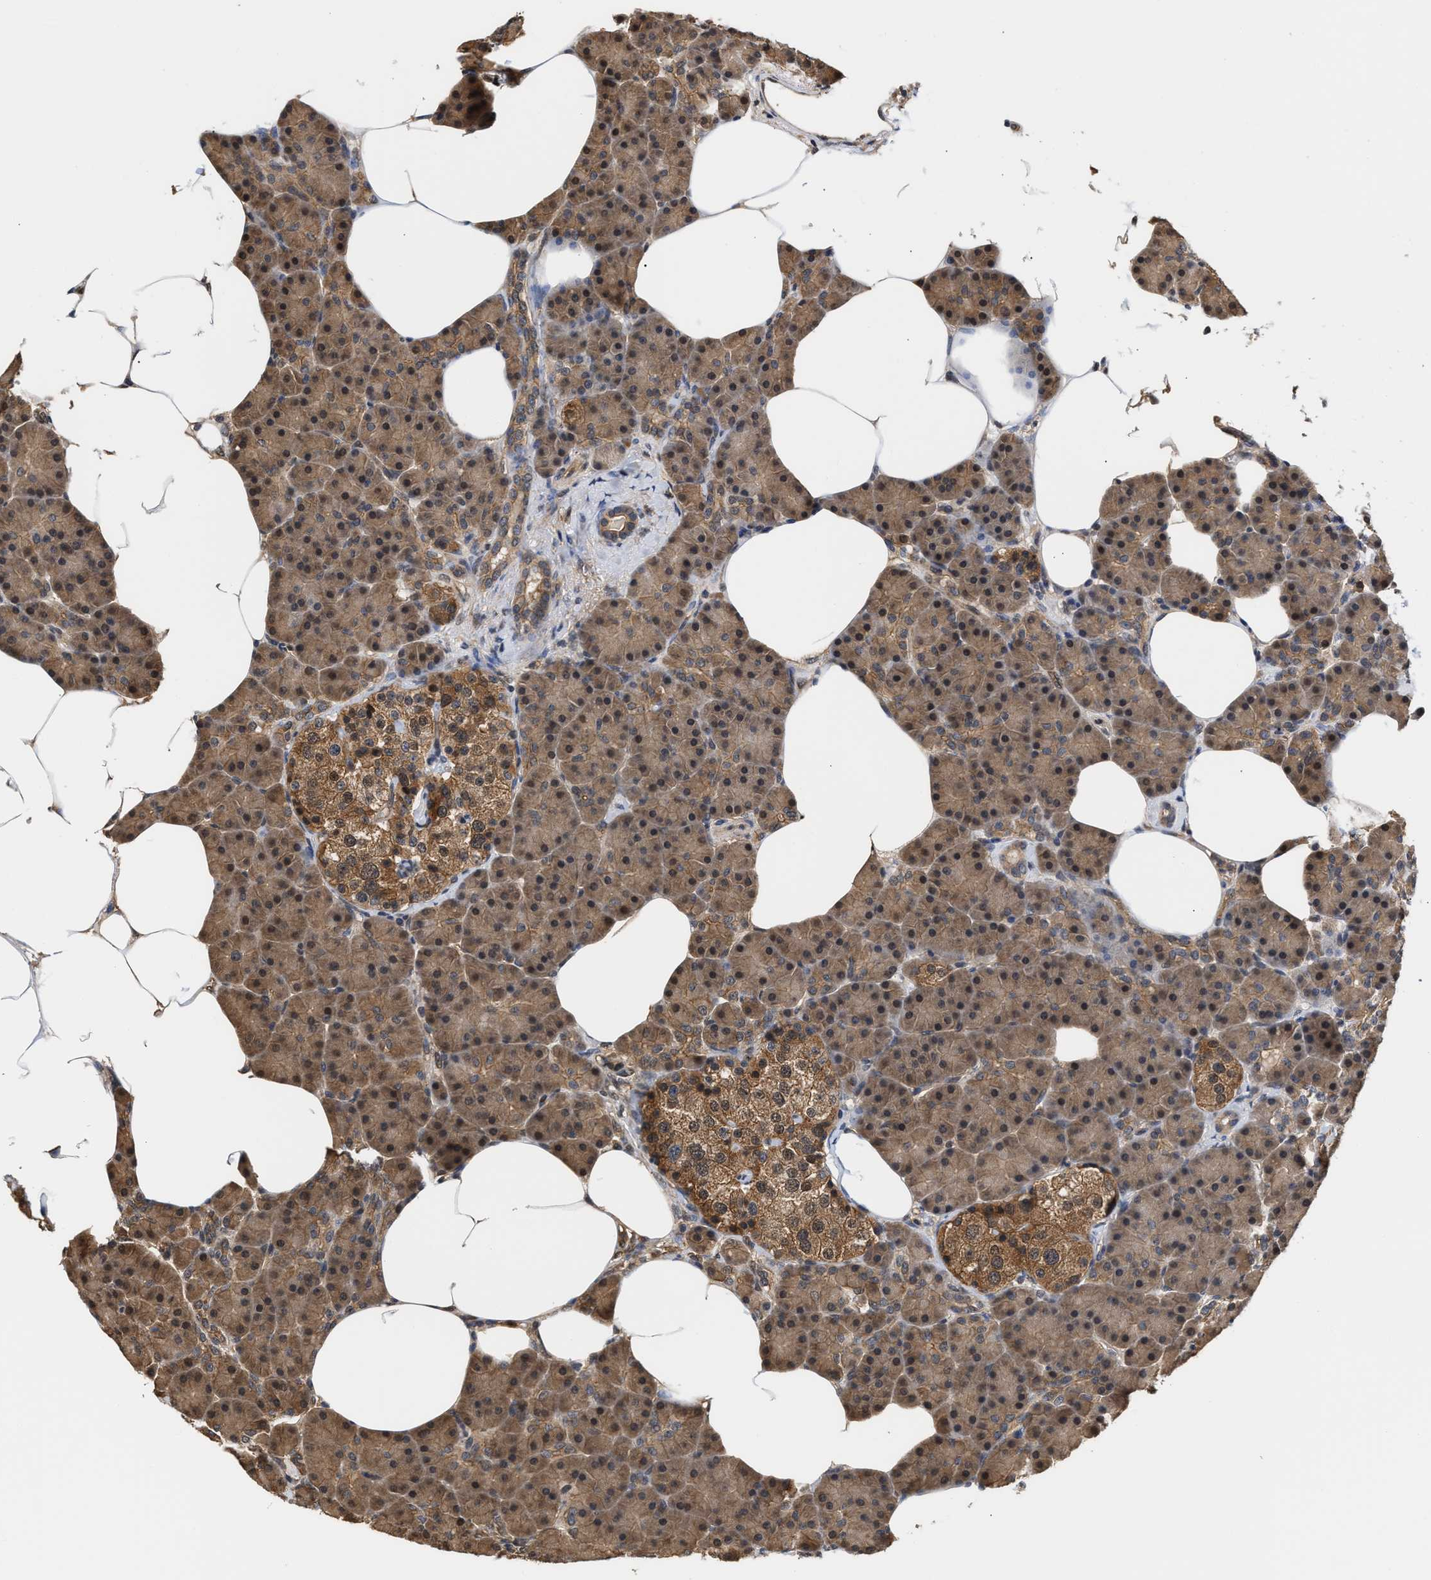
{"staining": {"intensity": "moderate", "quantity": ">75%", "location": "cytoplasmic/membranous,nuclear"}, "tissue": "pancreas", "cell_type": "Exocrine glandular cells", "image_type": "normal", "snomed": [{"axis": "morphology", "description": "Normal tissue, NOS"}, {"axis": "topography", "description": "Pancreas"}], "caption": "Protein expression by IHC demonstrates moderate cytoplasmic/membranous,nuclear expression in about >75% of exocrine glandular cells in normal pancreas.", "gene": "SCAI", "patient": {"sex": "female", "age": 70}}